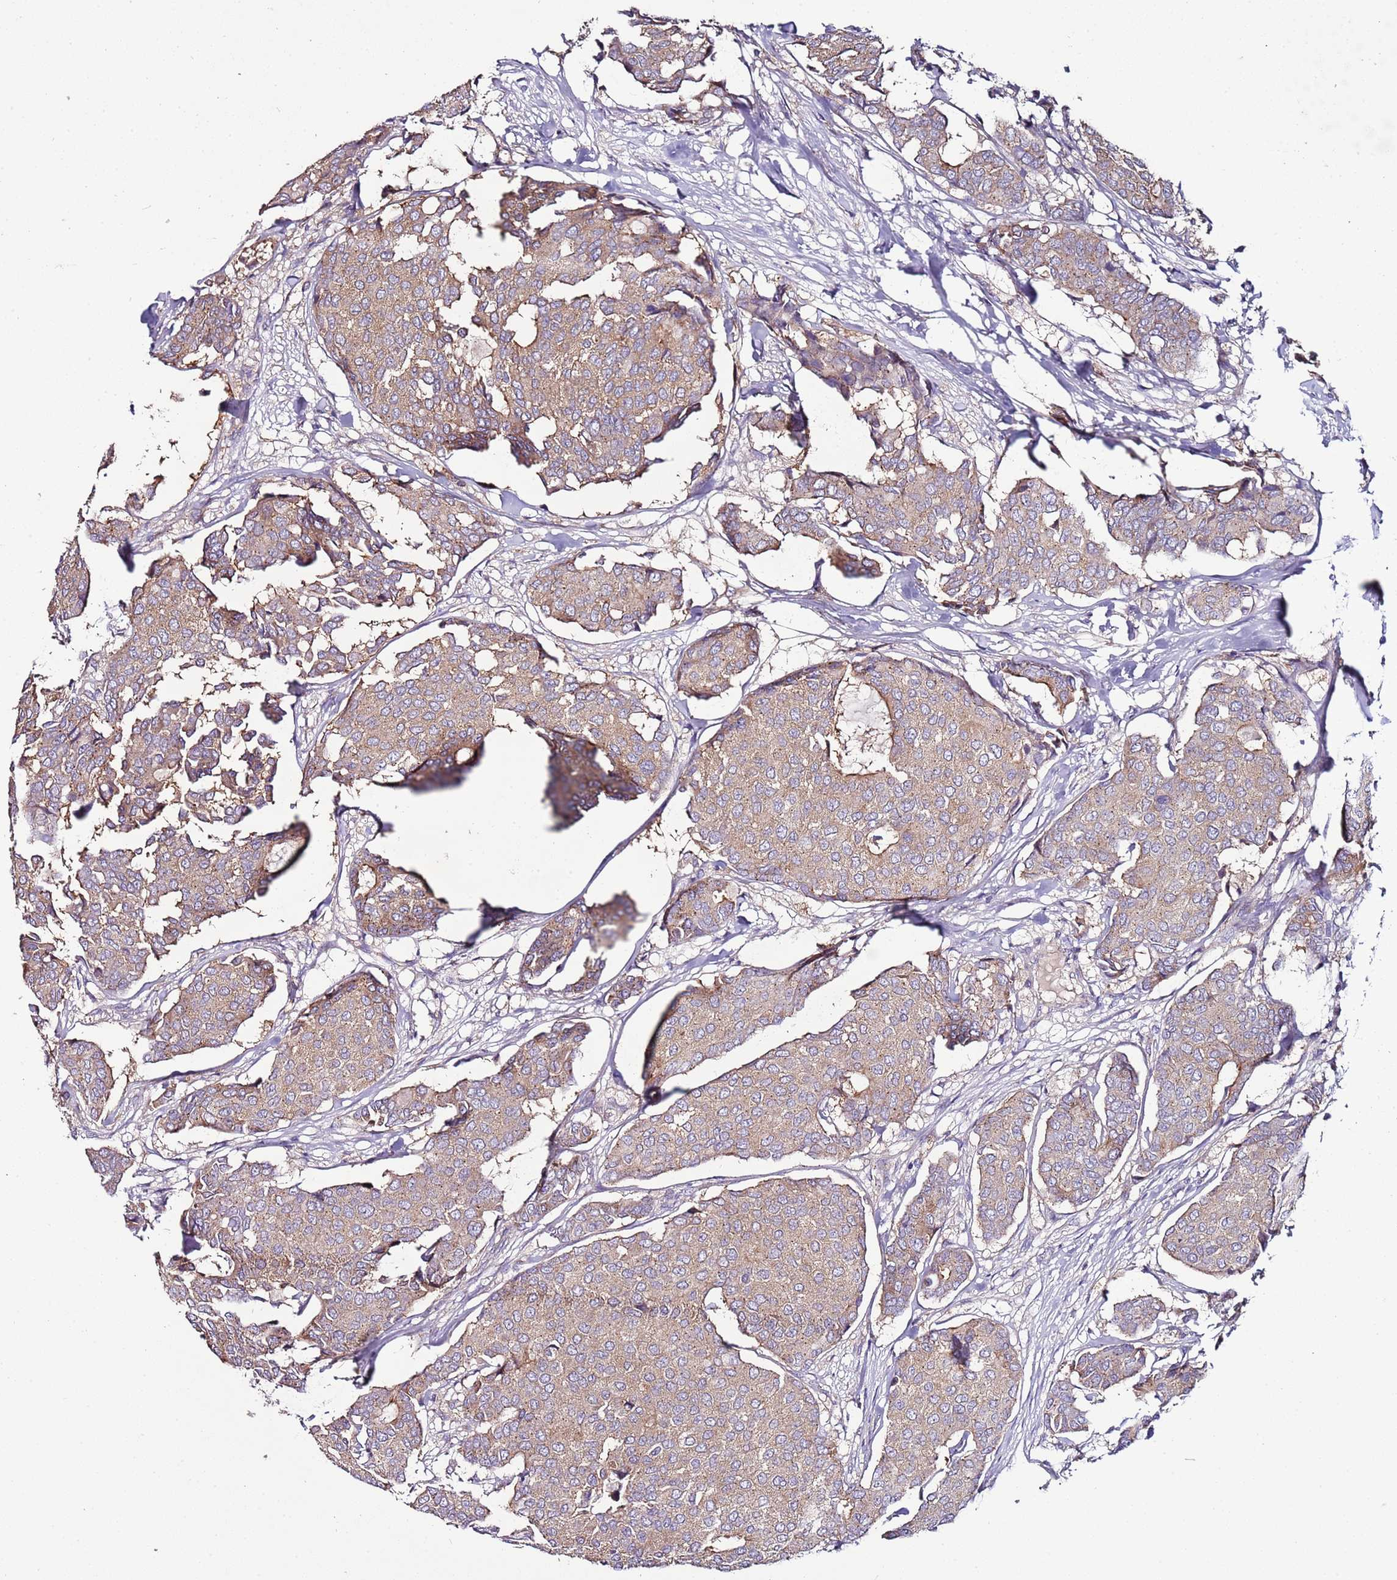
{"staining": {"intensity": "weak", "quantity": ">75%", "location": "cytoplasmic/membranous"}, "tissue": "breast cancer", "cell_type": "Tumor cells", "image_type": "cancer", "snomed": [{"axis": "morphology", "description": "Duct carcinoma"}, {"axis": "topography", "description": "Breast"}], "caption": "Breast cancer (invasive ductal carcinoma) was stained to show a protein in brown. There is low levels of weak cytoplasmic/membranous expression in about >75% of tumor cells. (IHC, brightfield microscopy, high magnification).", "gene": "FAM20A", "patient": {"sex": "female", "age": 75}}